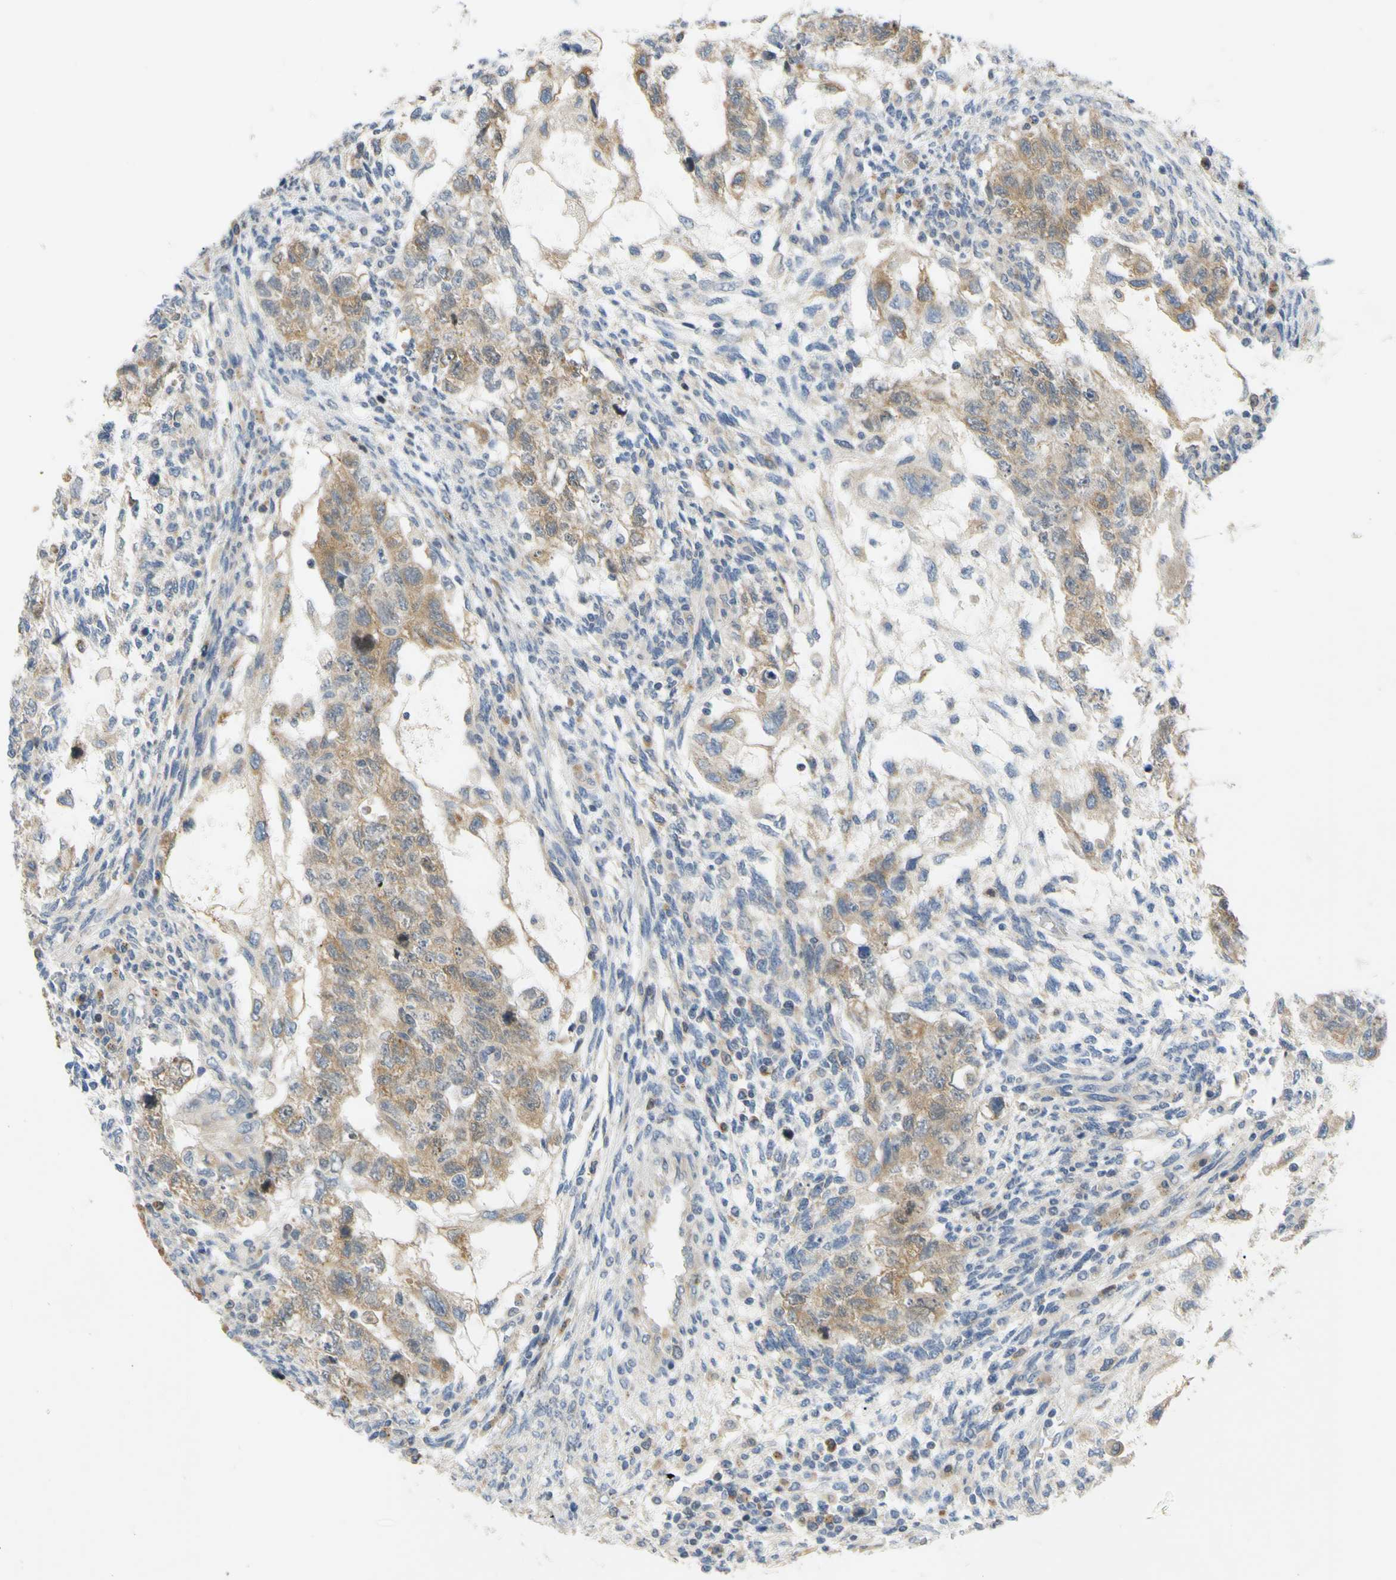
{"staining": {"intensity": "moderate", "quantity": ">75%", "location": "cytoplasmic/membranous"}, "tissue": "testis cancer", "cell_type": "Tumor cells", "image_type": "cancer", "snomed": [{"axis": "morphology", "description": "Normal tissue, NOS"}, {"axis": "morphology", "description": "Carcinoma, Embryonal, NOS"}, {"axis": "topography", "description": "Testis"}], "caption": "This is an image of IHC staining of testis cancer, which shows moderate expression in the cytoplasmic/membranous of tumor cells.", "gene": "CCNB2", "patient": {"sex": "male", "age": 36}}